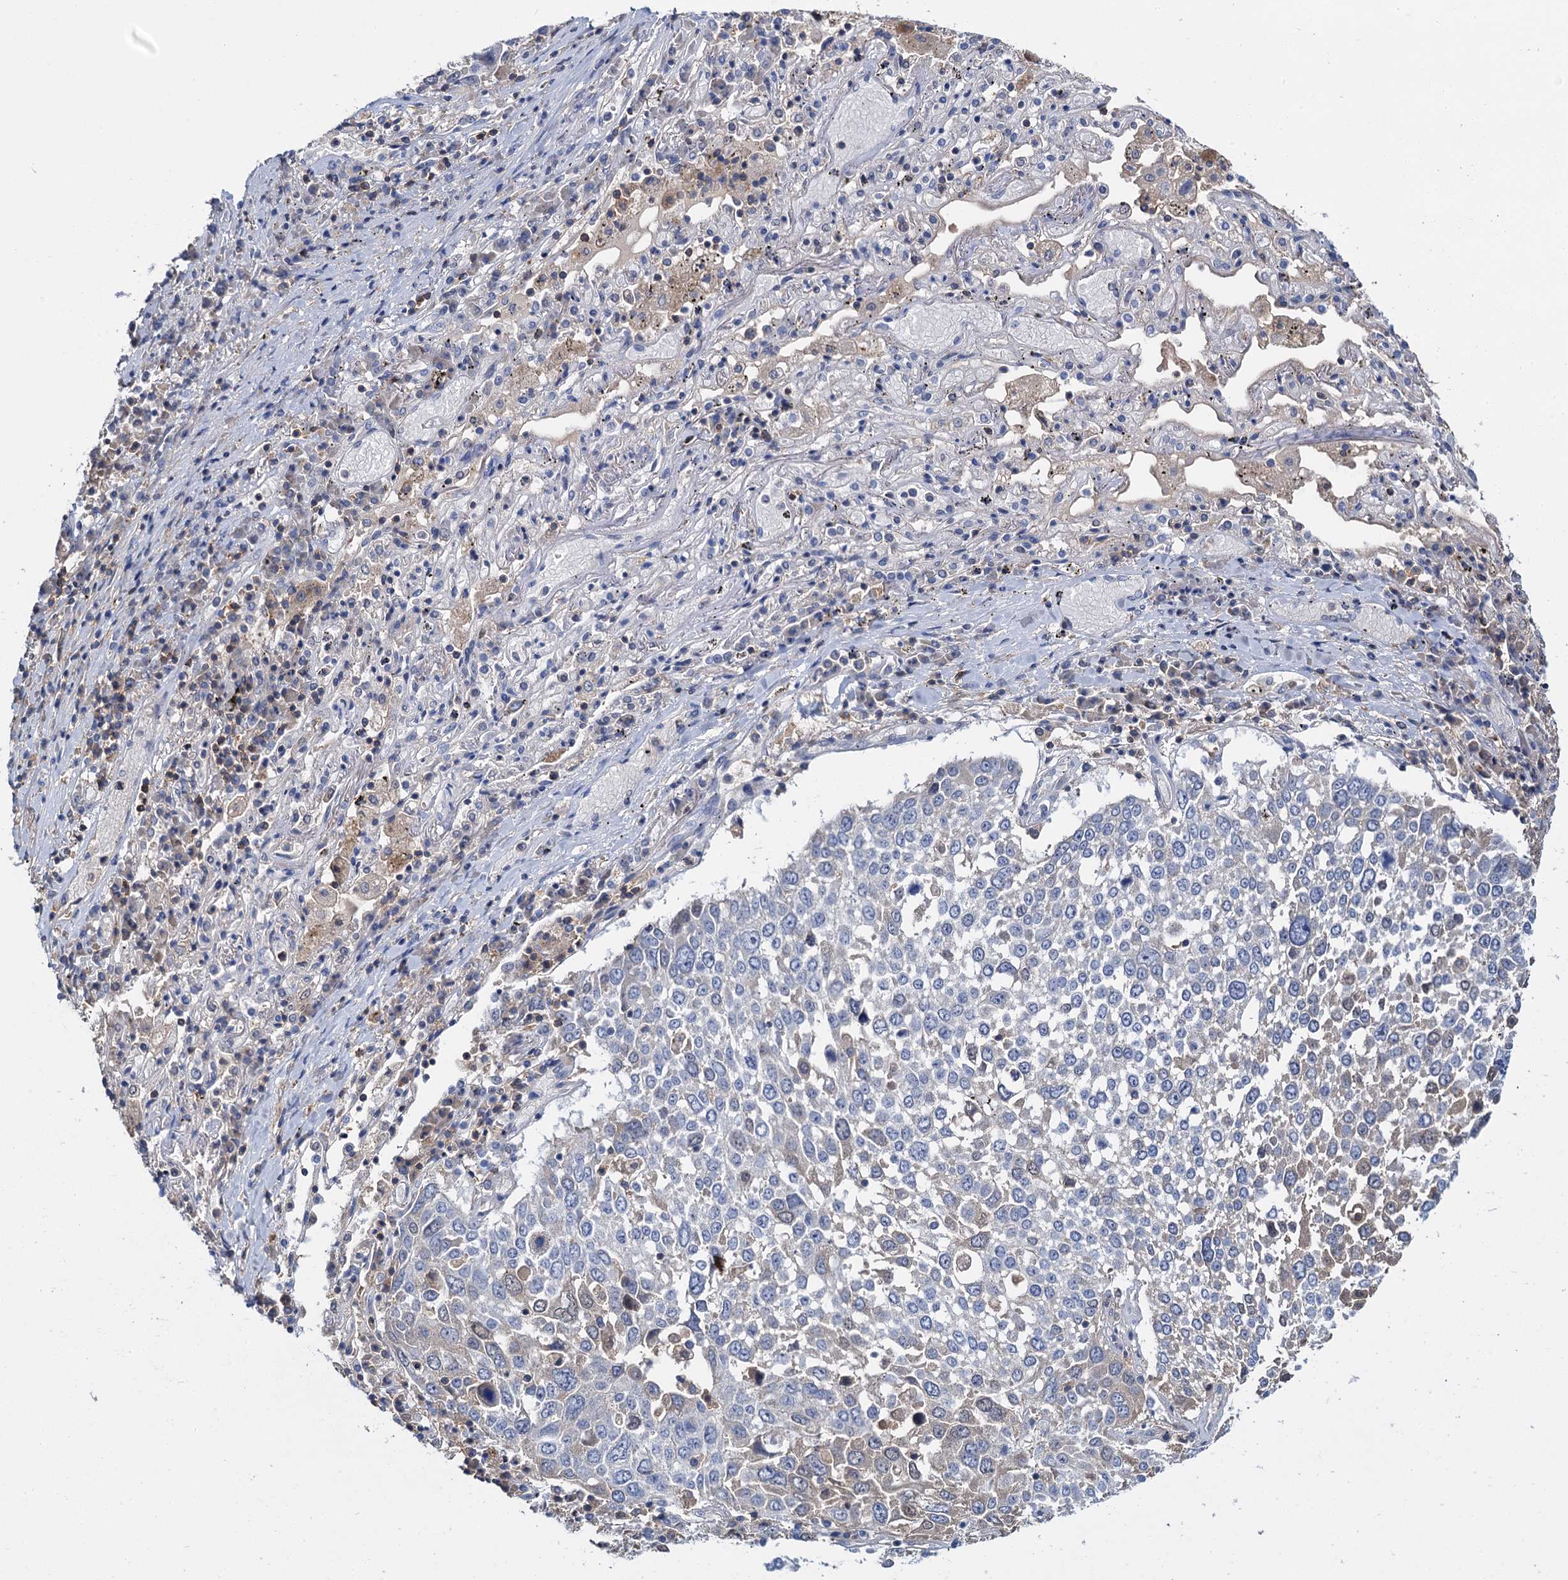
{"staining": {"intensity": "negative", "quantity": "none", "location": "none"}, "tissue": "lung cancer", "cell_type": "Tumor cells", "image_type": "cancer", "snomed": [{"axis": "morphology", "description": "Squamous cell carcinoma, NOS"}, {"axis": "topography", "description": "Lung"}], "caption": "The histopathology image reveals no staining of tumor cells in lung cancer (squamous cell carcinoma). (Brightfield microscopy of DAB immunohistochemistry at high magnification).", "gene": "FGFR2", "patient": {"sex": "male", "age": 65}}